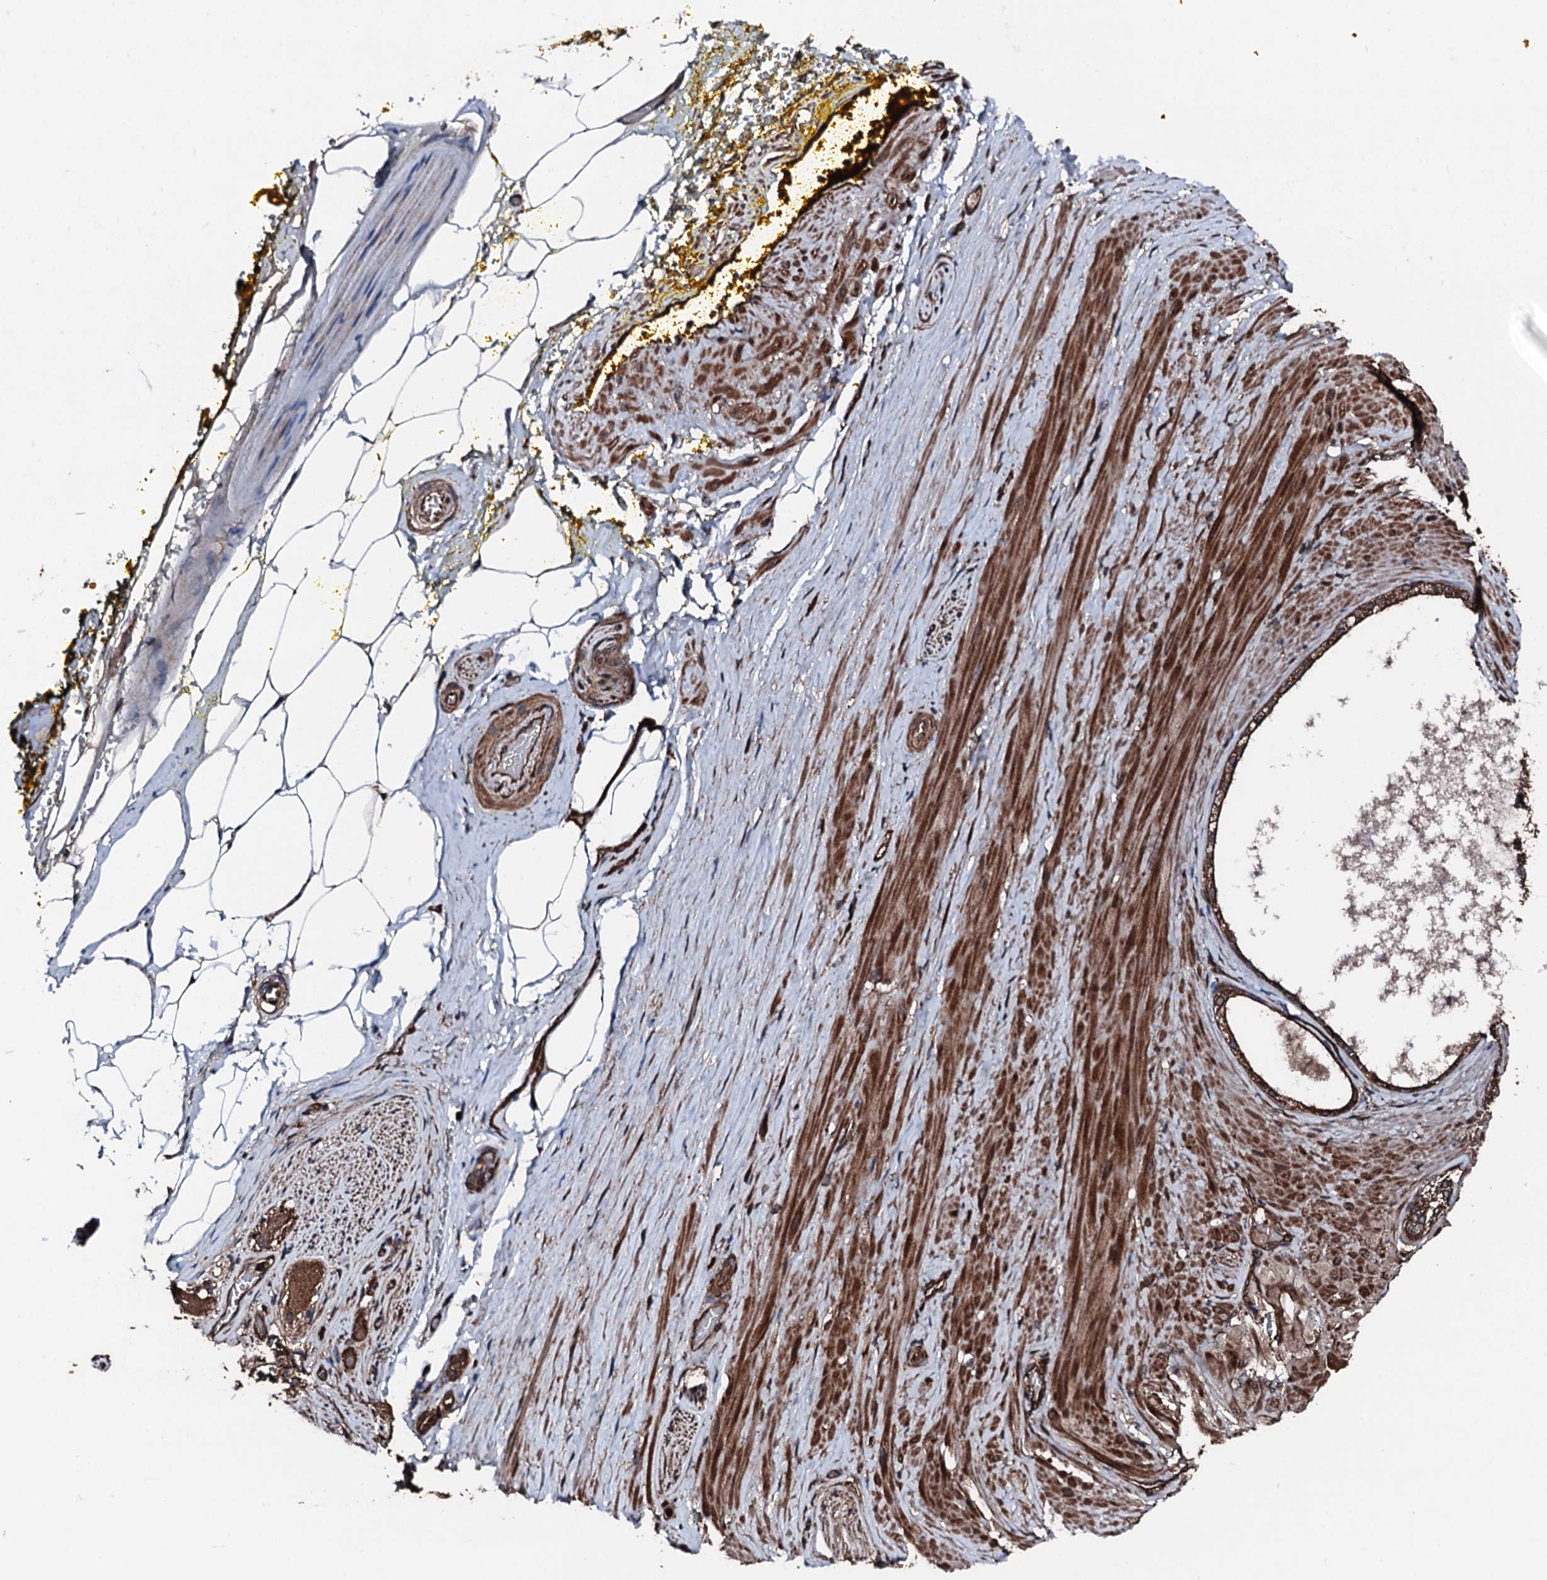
{"staining": {"intensity": "moderate", "quantity": ">75%", "location": "cytoplasmic/membranous,nuclear"}, "tissue": "adipose tissue", "cell_type": "Adipocytes", "image_type": "normal", "snomed": [{"axis": "morphology", "description": "Normal tissue, NOS"}, {"axis": "morphology", "description": "Adenocarcinoma, Low grade"}, {"axis": "topography", "description": "Prostate"}, {"axis": "topography", "description": "Peripheral nerve tissue"}], "caption": "This micrograph shows unremarkable adipose tissue stained with immunohistochemistry (IHC) to label a protein in brown. The cytoplasmic/membranous,nuclear of adipocytes show moderate positivity for the protein. Nuclei are counter-stained blue.", "gene": "KIF18A", "patient": {"sex": "male", "age": 63}}